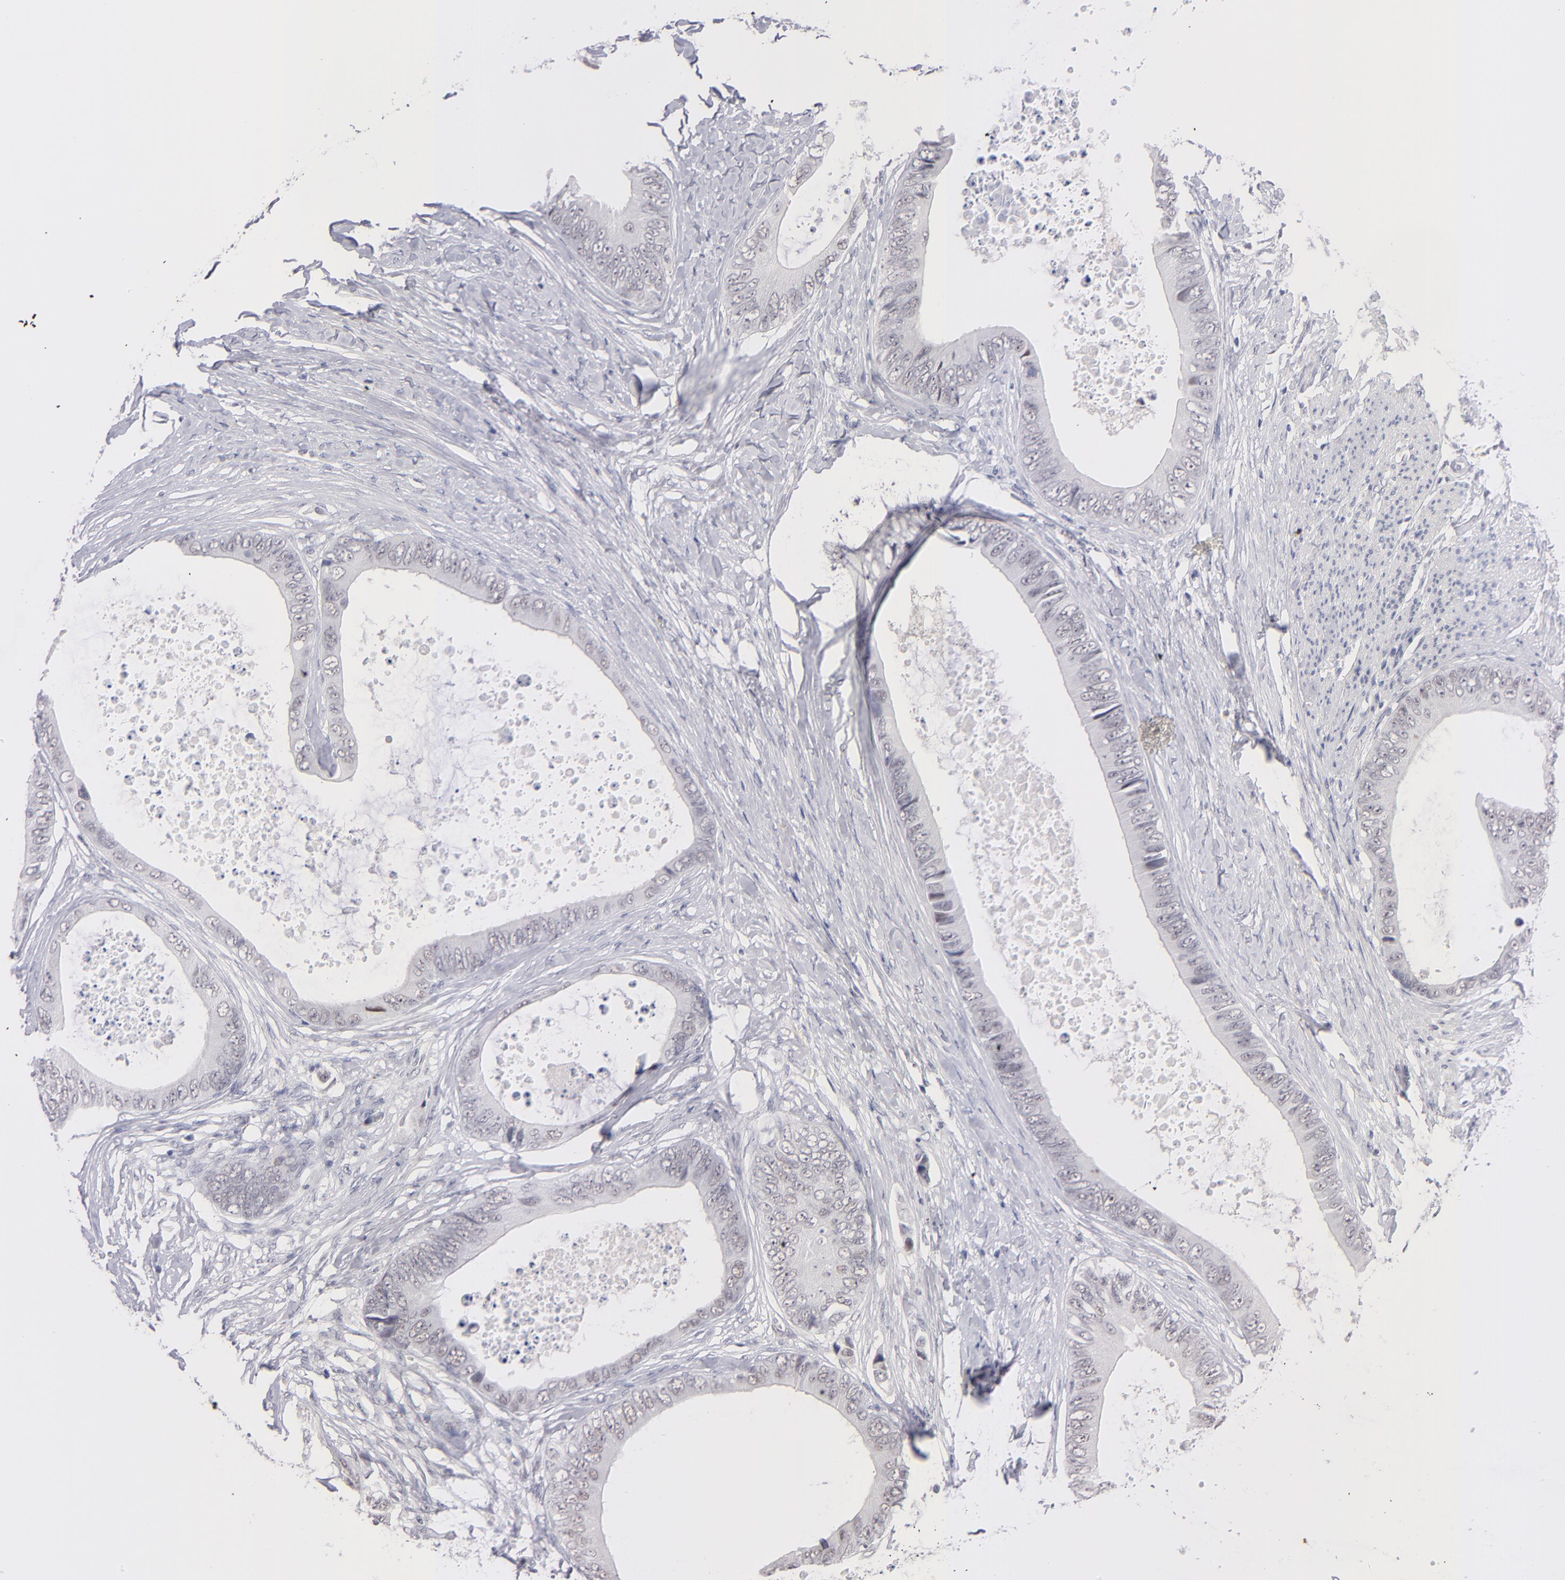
{"staining": {"intensity": "weak", "quantity": "25%-75%", "location": "nuclear"}, "tissue": "colorectal cancer", "cell_type": "Tumor cells", "image_type": "cancer", "snomed": [{"axis": "morphology", "description": "Normal tissue, NOS"}, {"axis": "morphology", "description": "Adenocarcinoma, NOS"}, {"axis": "topography", "description": "Rectum"}, {"axis": "topography", "description": "Peripheral nerve tissue"}], "caption": "A brown stain labels weak nuclear expression of a protein in colorectal cancer tumor cells.", "gene": "TEX11", "patient": {"sex": "female", "age": 77}}